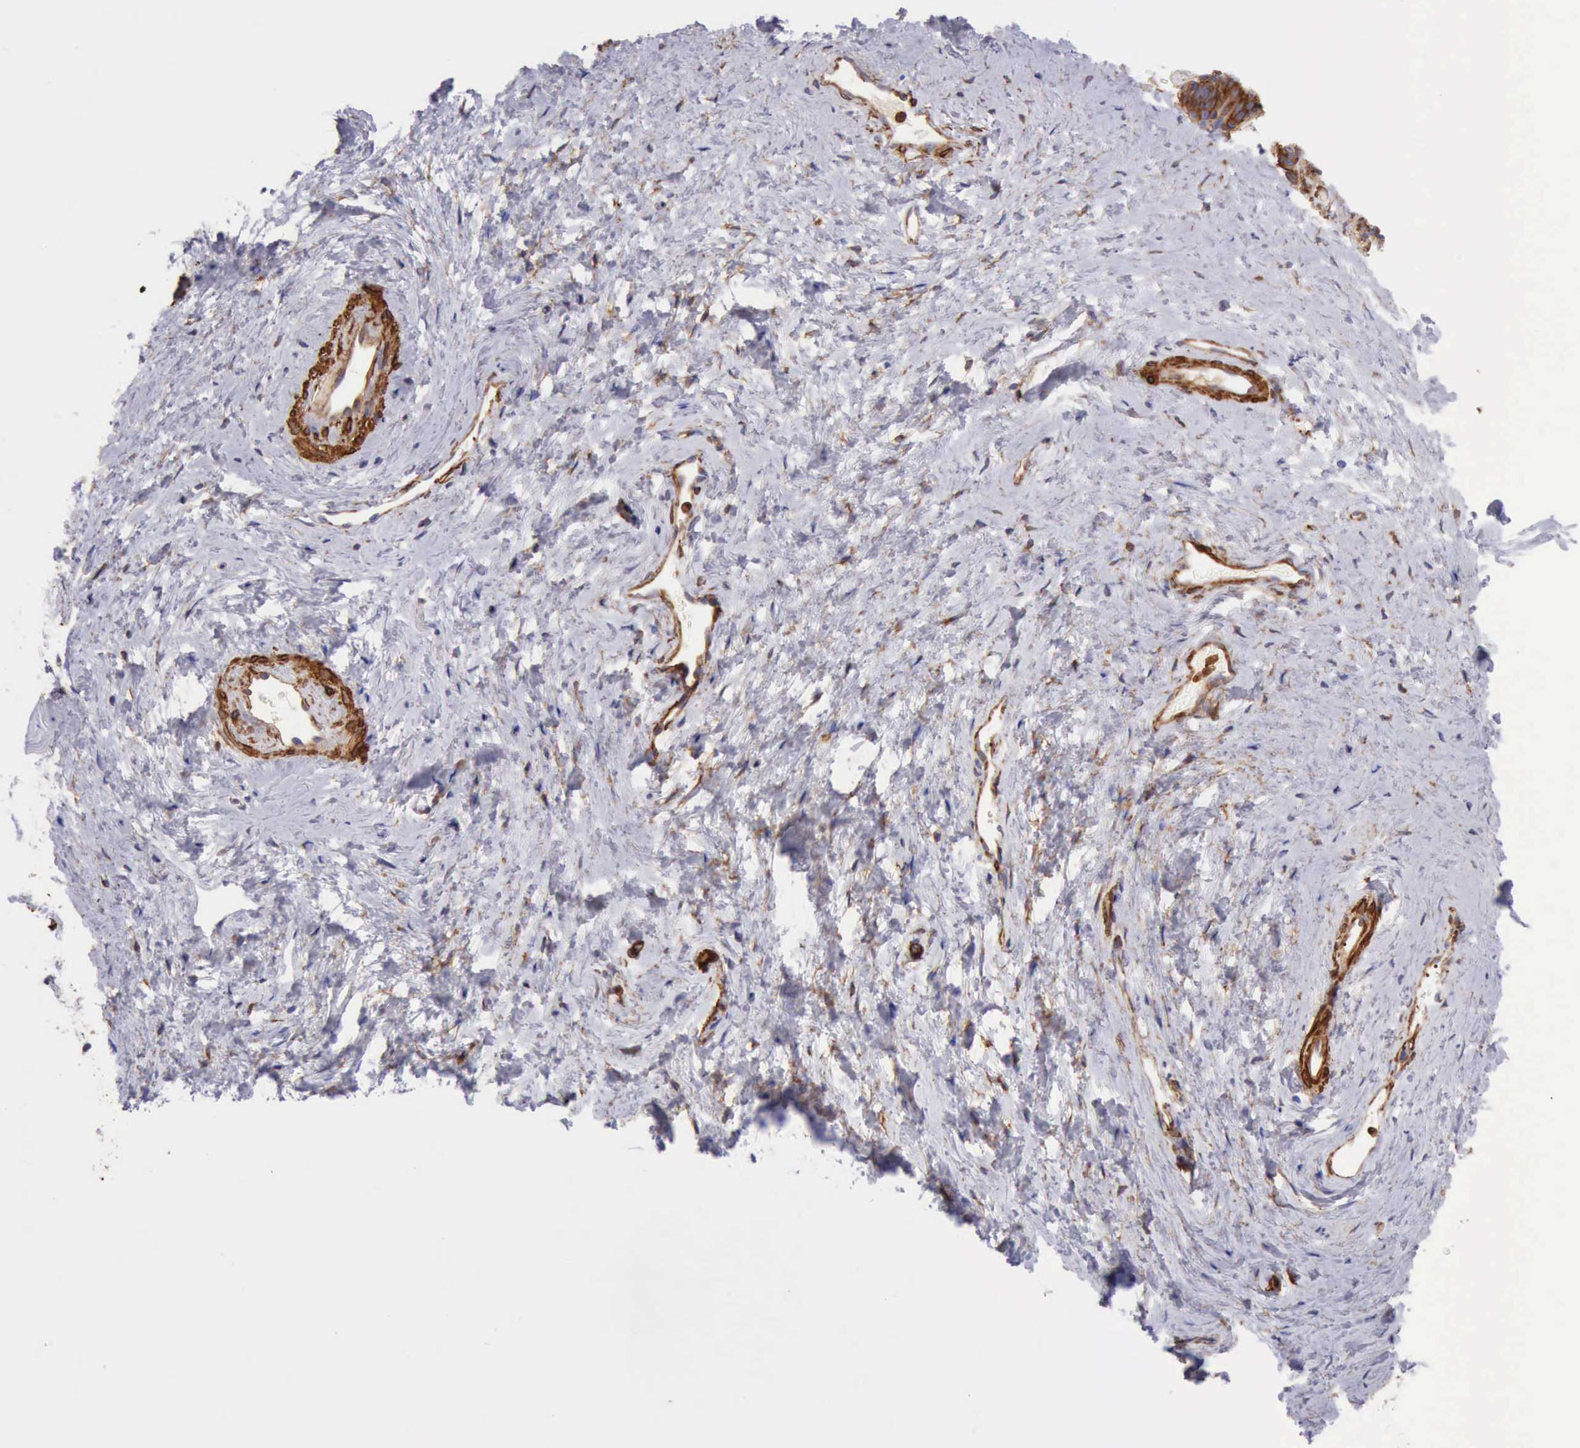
{"staining": {"intensity": "moderate", "quantity": "<25%", "location": "cytoplasmic/membranous"}, "tissue": "vagina", "cell_type": "Squamous epithelial cells", "image_type": "normal", "snomed": [{"axis": "morphology", "description": "Normal tissue, NOS"}, {"axis": "topography", "description": "Vagina"}], "caption": "Immunohistochemical staining of benign human vagina demonstrates <25% levels of moderate cytoplasmic/membranous protein staining in approximately <25% of squamous epithelial cells.", "gene": "FLNA", "patient": {"sex": "female", "age": 61}}